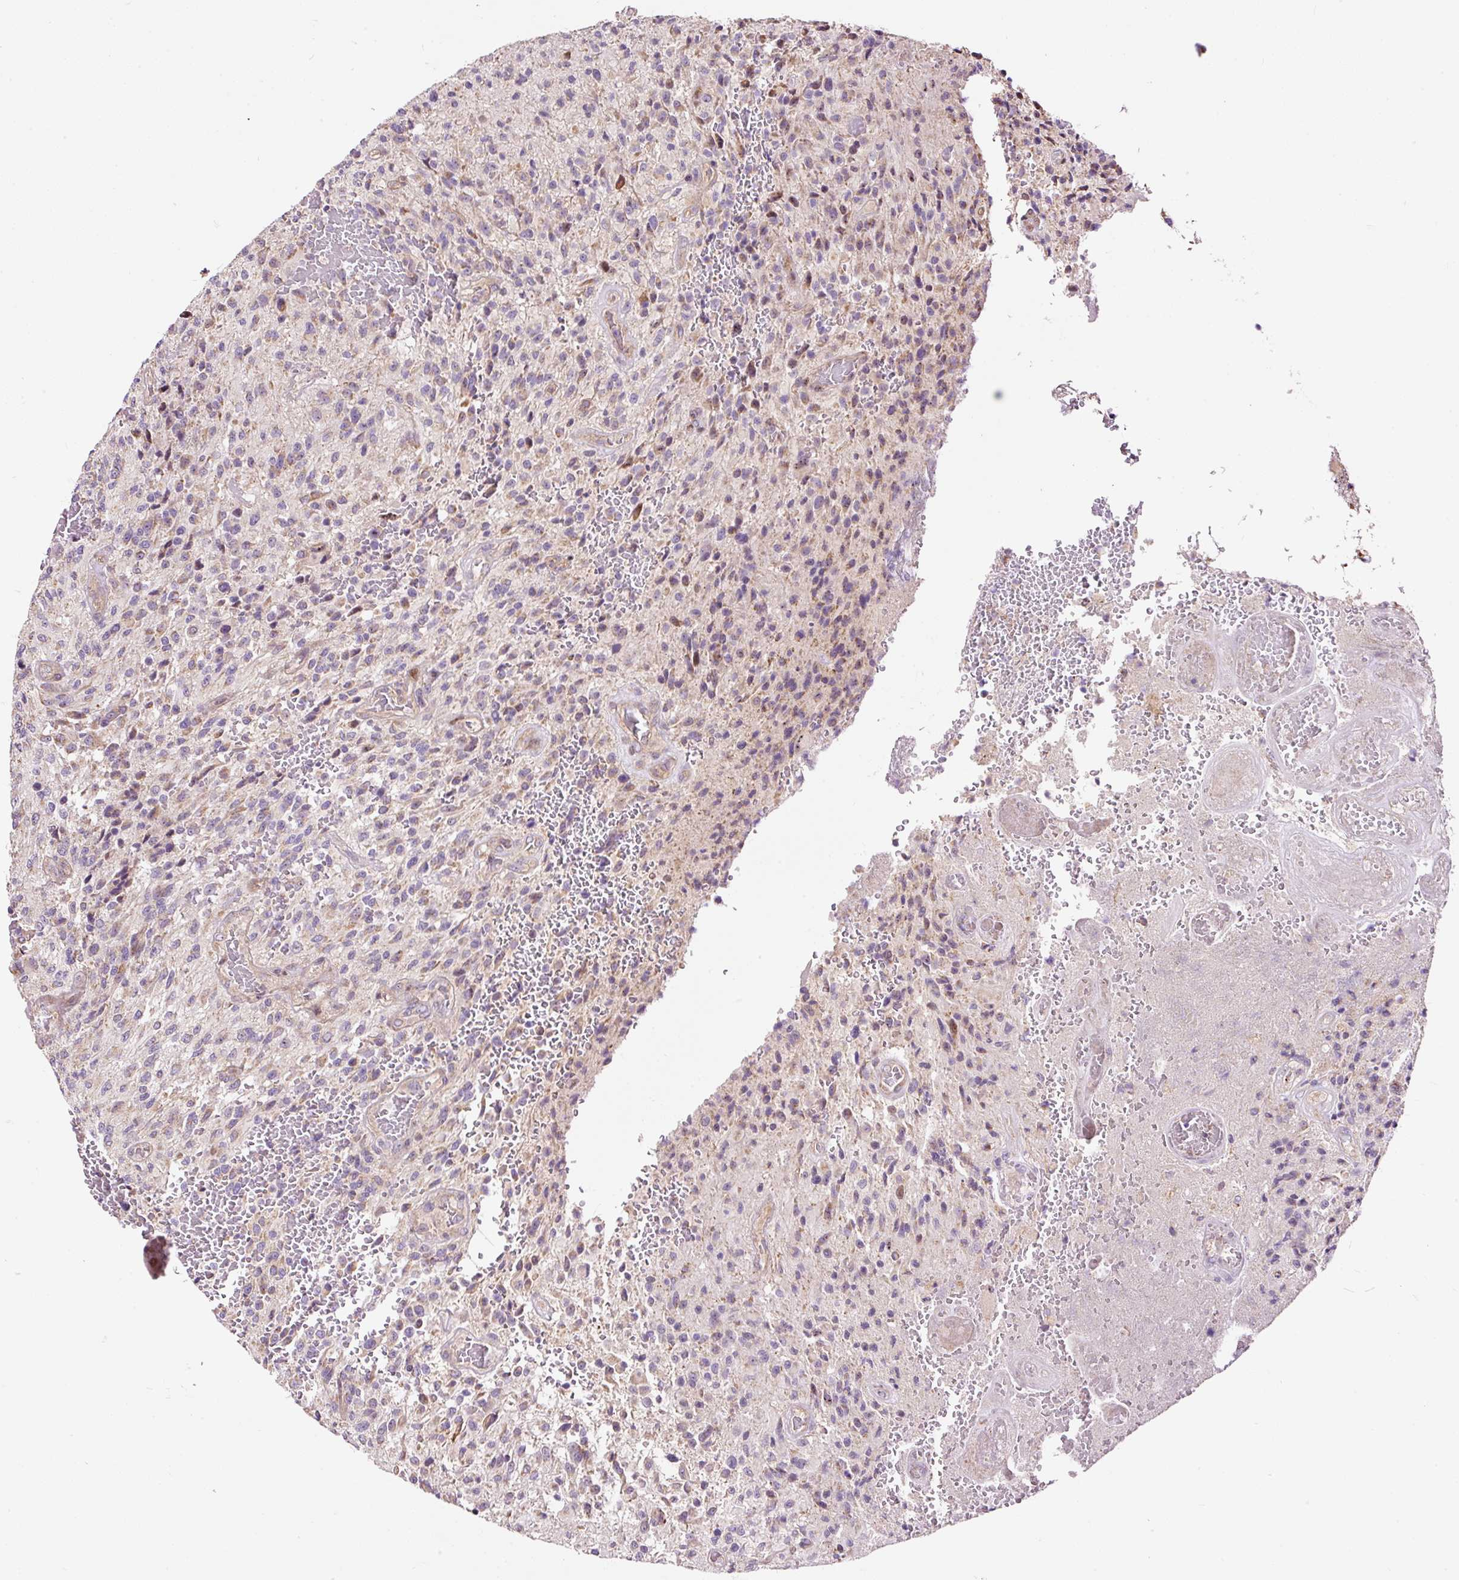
{"staining": {"intensity": "weak", "quantity": "<25%", "location": "cytoplasmic/membranous"}, "tissue": "glioma", "cell_type": "Tumor cells", "image_type": "cancer", "snomed": [{"axis": "morphology", "description": "Normal tissue, NOS"}, {"axis": "morphology", "description": "Glioma, malignant, High grade"}, {"axis": "topography", "description": "Cerebral cortex"}], "caption": "High magnification brightfield microscopy of glioma stained with DAB (3,3'-diaminobenzidine) (brown) and counterstained with hematoxylin (blue): tumor cells show no significant staining. (Stains: DAB (3,3'-diaminobenzidine) immunohistochemistry with hematoxylin counter stain, Microscopy: brightfield microscopy at high magnification).", "gene": "BOLA3", "patient": {"sex": "male", "age": 56}}